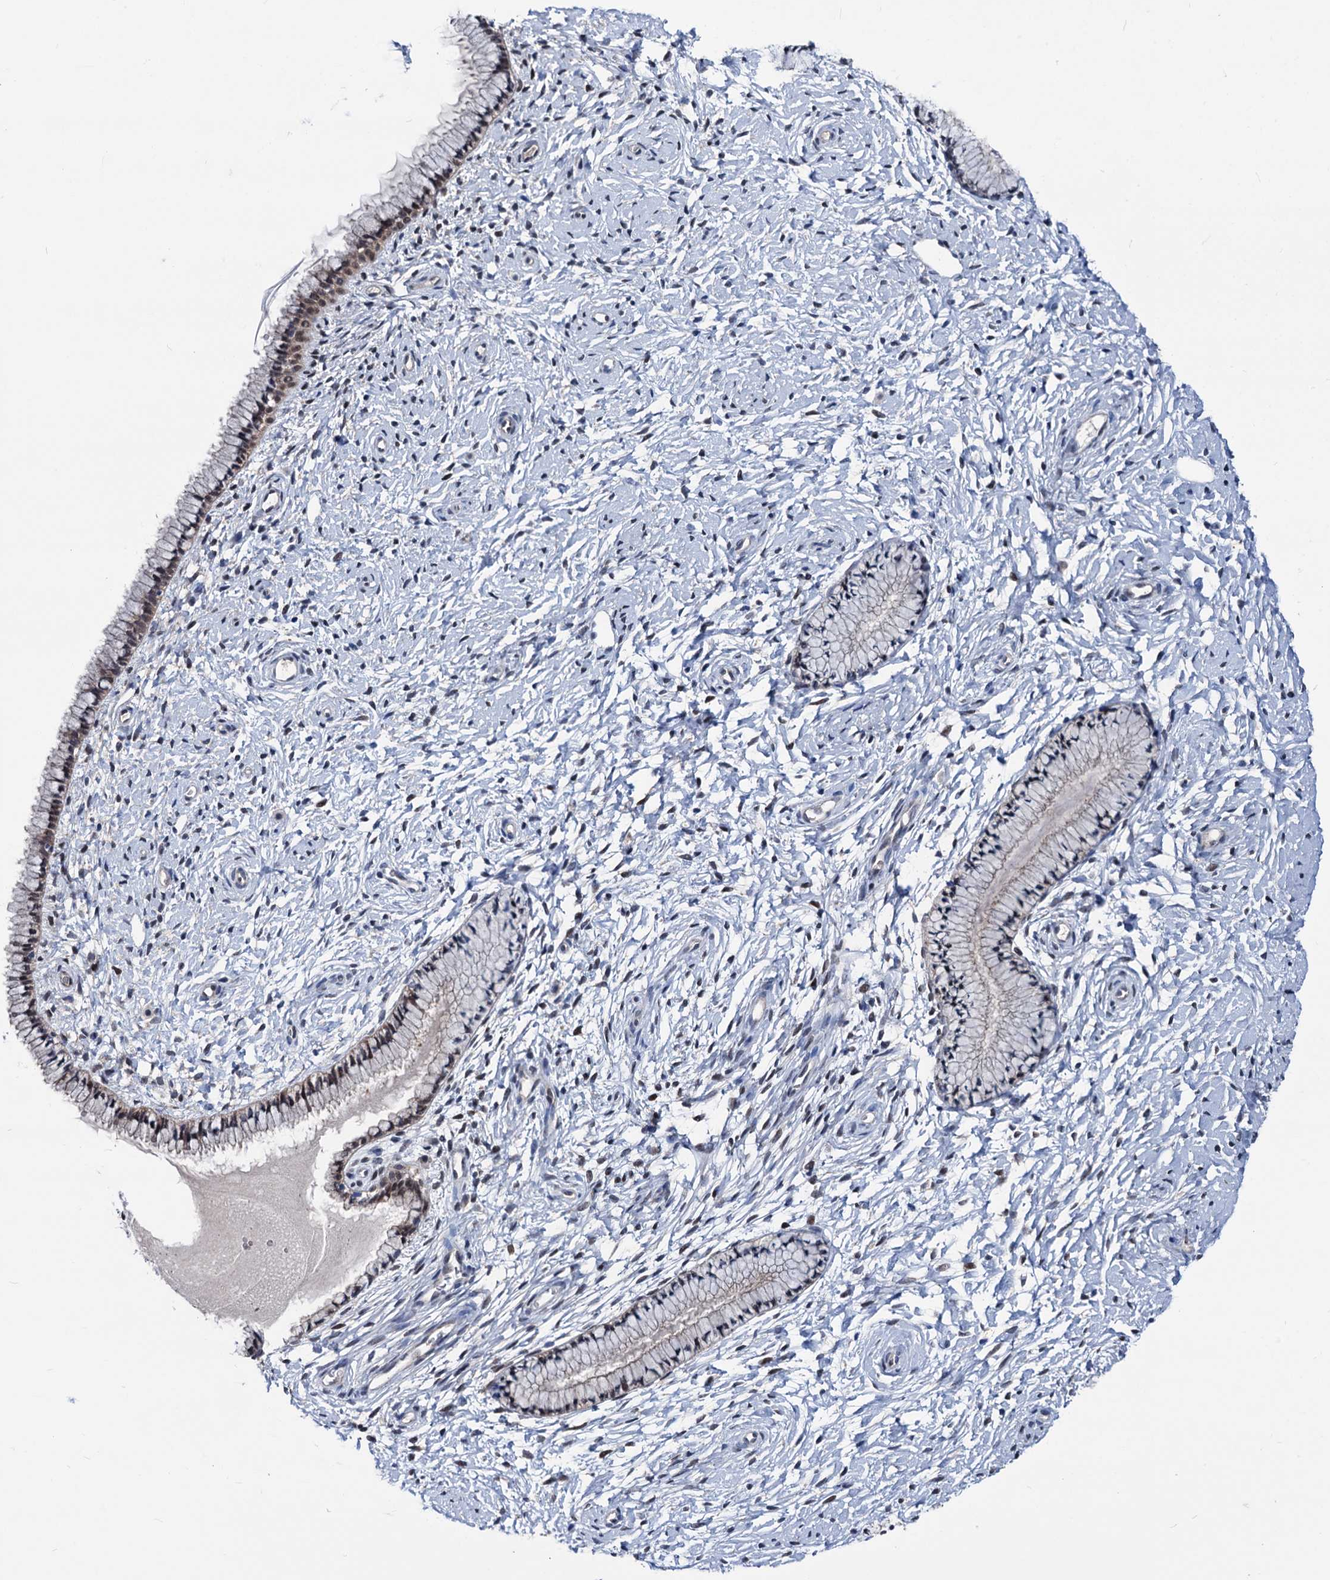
{"staining": {"intensity": "moderate", "quantity": "<25%", "location": "nuclear"}, "tissue": "cervix", "cell_type": "Glandular cells", "image_type": "normal", "snomed": [{"axis": "morphology", "description": "Normal tissue, NOS"}, {"axis": "topography", "description": "Cervix"}], "caption": "Protein staining reveals moderate nuclear staining in about <25% of glandular cells in normal cervix. (DAB IHC with brightfield microscopy, high magnification).", "gene": "GLO1", "patient": {"sex": "female", "age": 33}}